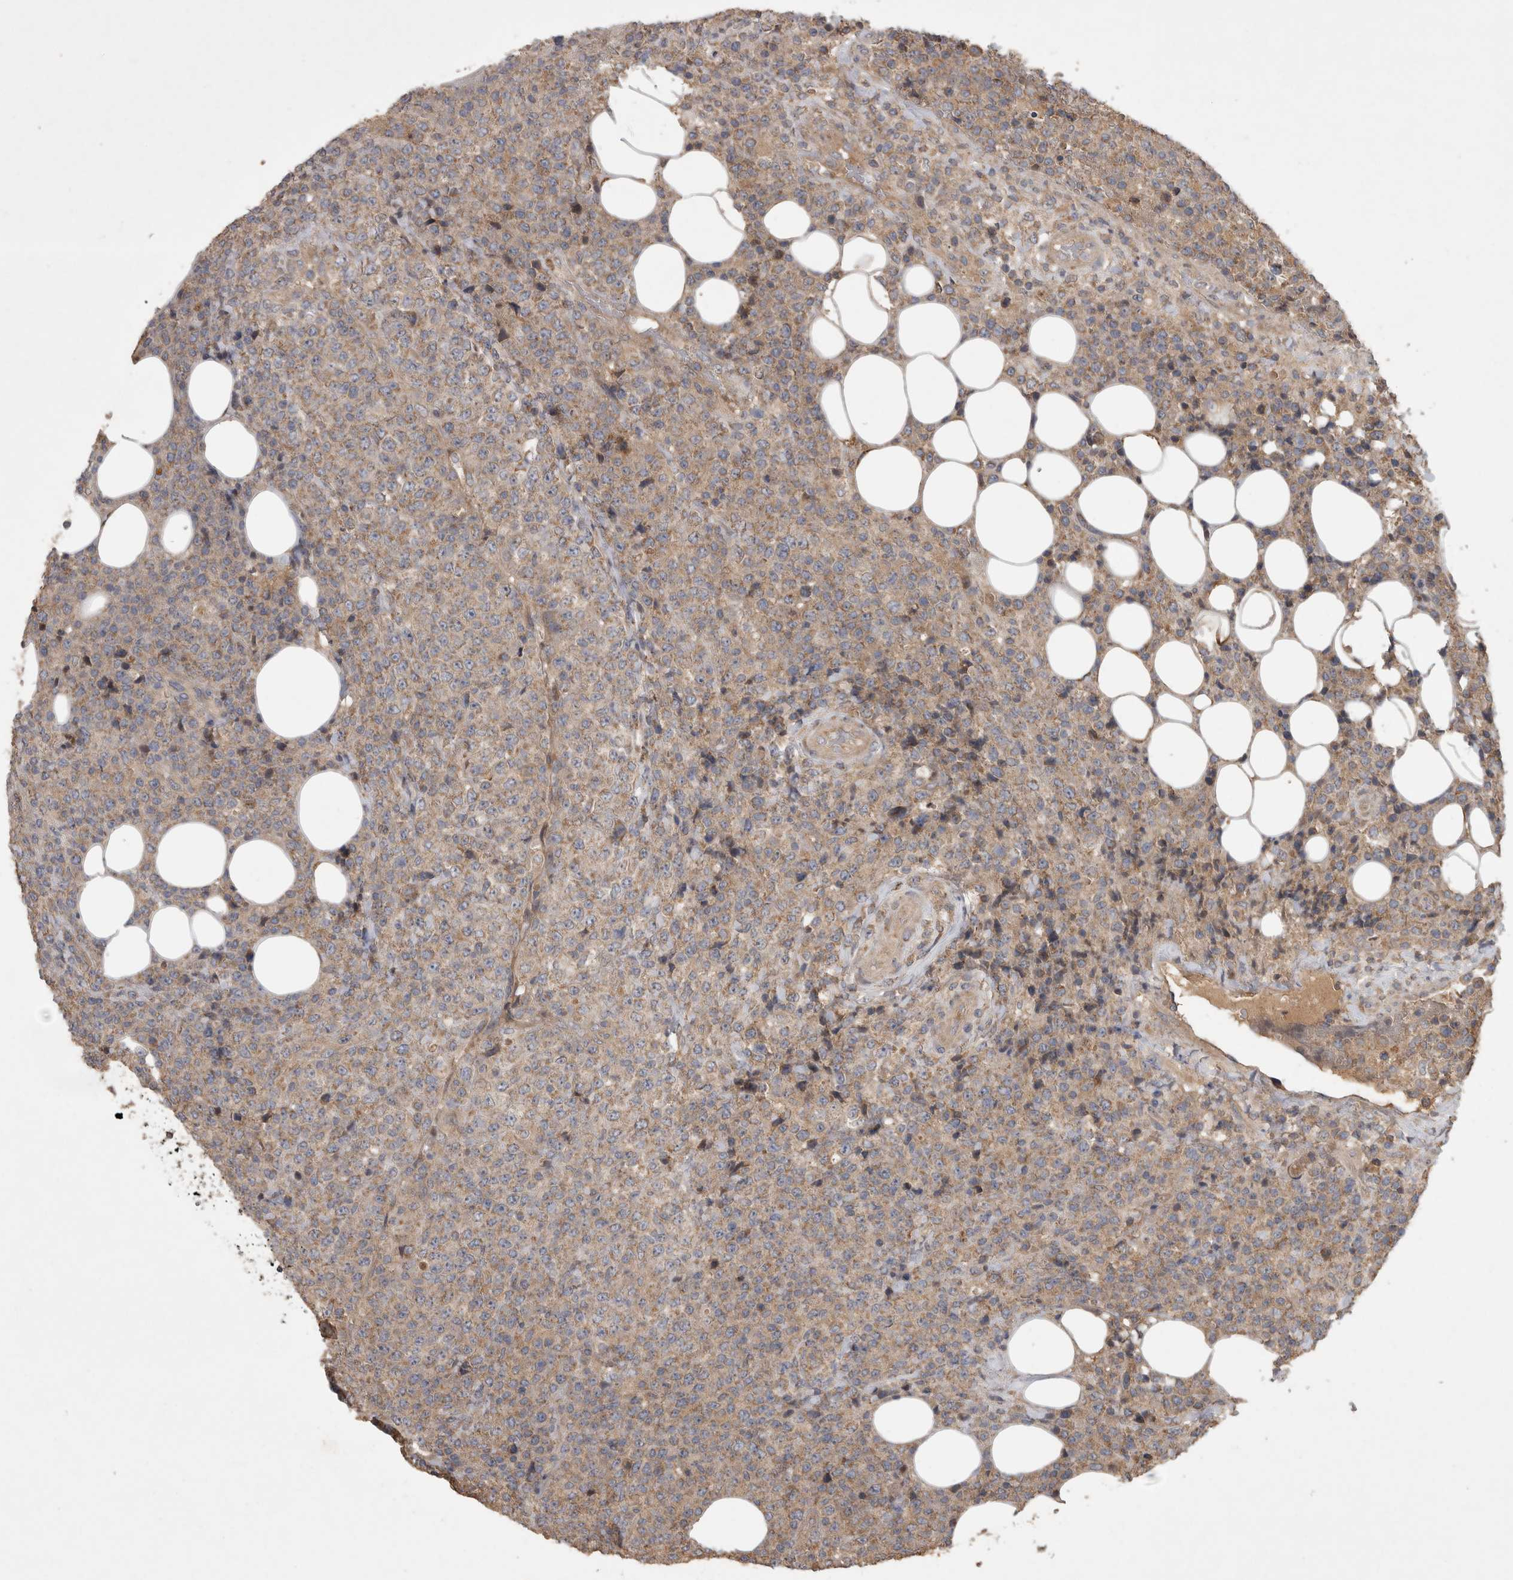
{"staining": {"intensity": "weak", "quantity": "25%-75%", "location": "cytoplasmic/membranous"}, "tissue": "lymphoma", "cell_type": "Tumor cells", "image_type": "cancer", "snomed": [{"axis": "morphology", "description": "Malignant lymphoma, non-Hodgkin's type, High grade"}, {"axis": "topography", "description": "Lymph node"}], "caption": "DAB immunohistochemical staining of lymphoma displays weak cytoplasmic/membranous protein positivity in about 25%-75% of tumor cells.", "gene": "TRMT61B", "patient": {"sex": "male", "age": 13}}